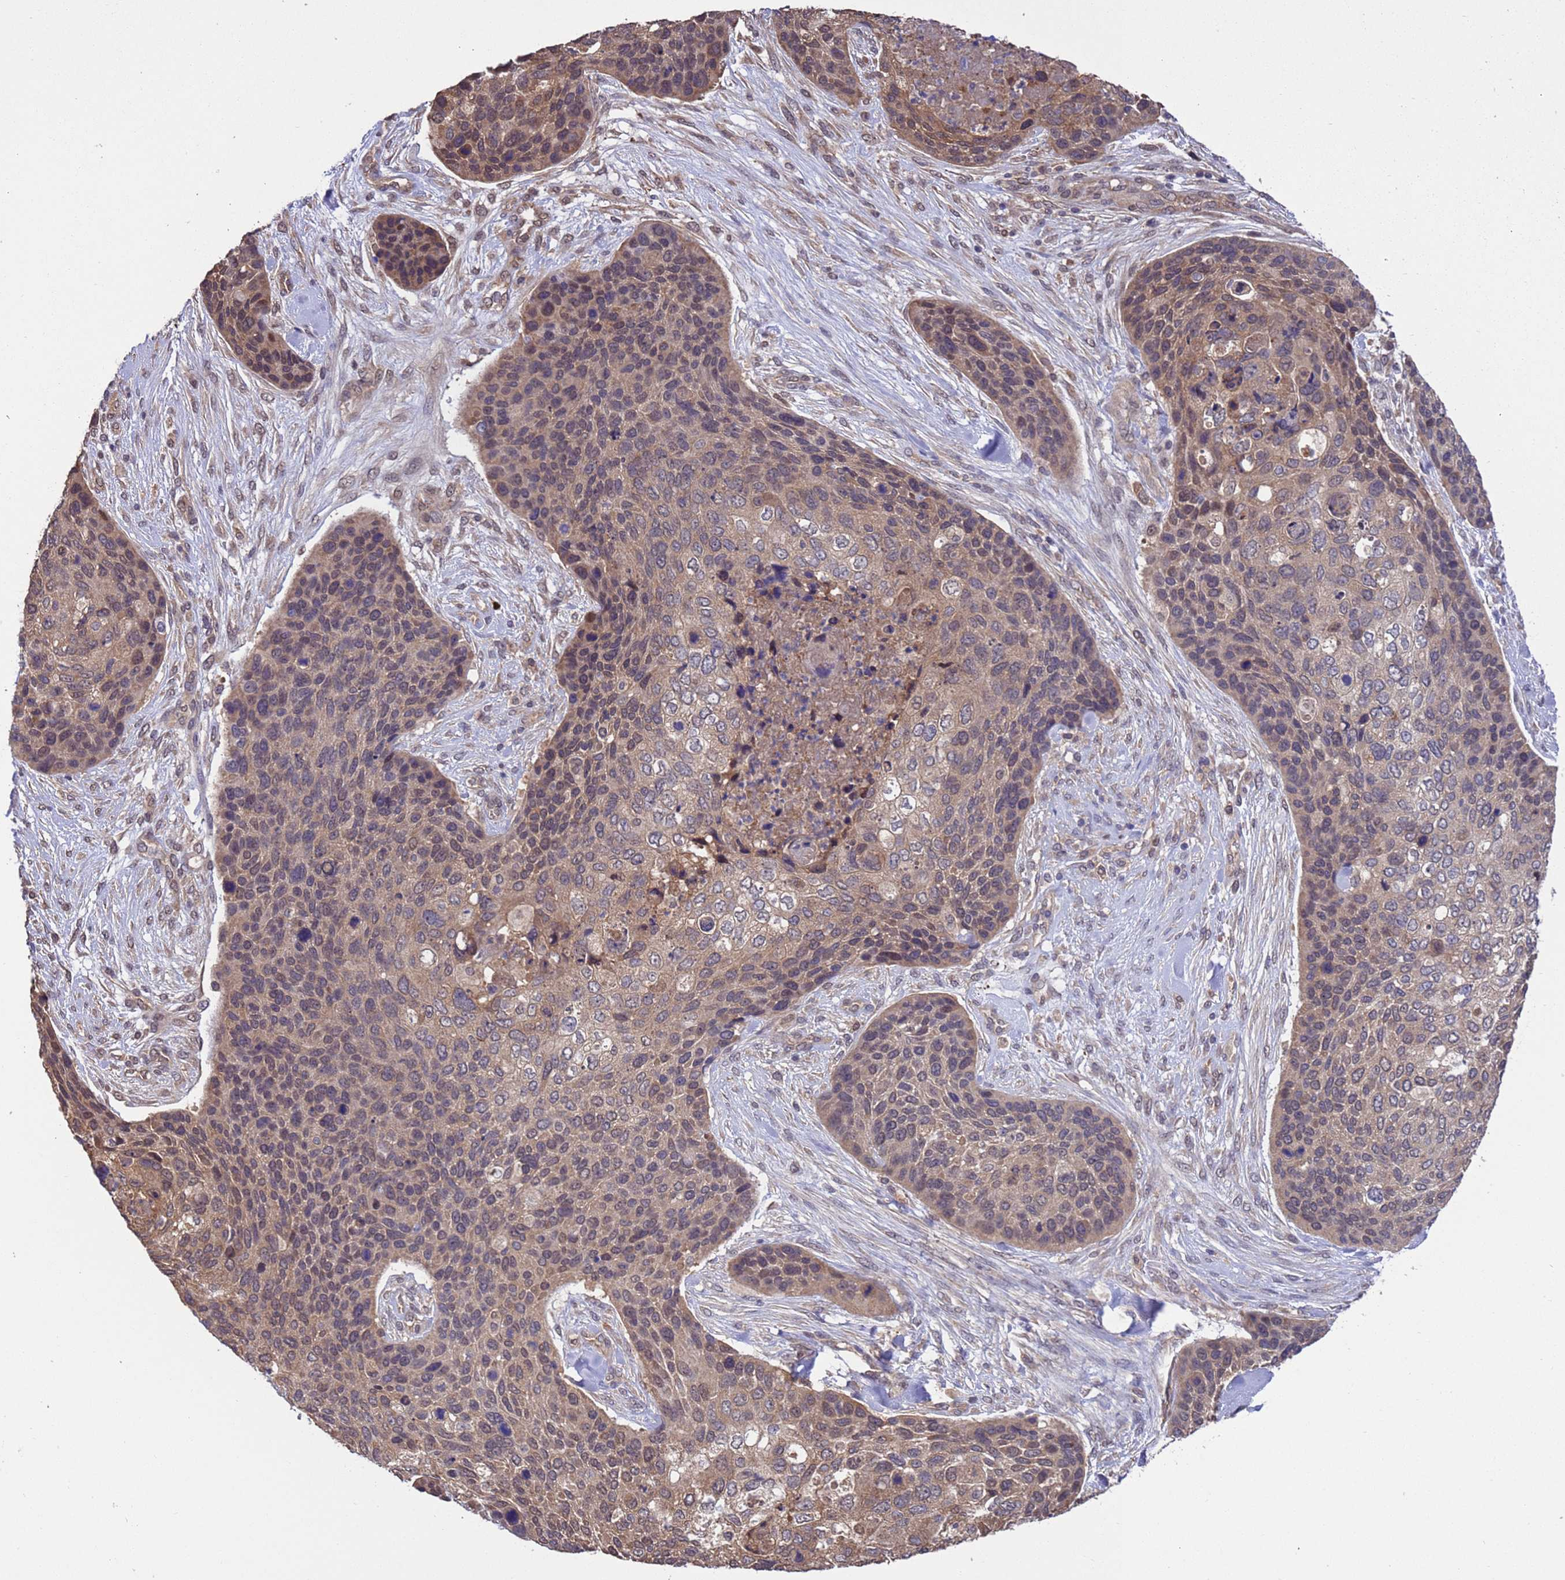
{"staining": {"intensity": "moderate", "quantity": ">75%", "location": "cytoplasmic/membranous,nuclear"}, "tissue": "skin cancer", "cell_type": "Tumor cells", "image_type": "cancer", "snomed": [{"axis": "morphology", "description": "Basal cell carcinoma"}, {"axis": "topography", "description": "Skin"}], "caption": "Immunohistochemical staining of human basal cell carcinoma (skin) exhibits medium levels of moderate cytoplasmic/membranous and nuclear protein staining in approximately >75% of tumor cells.", "gene": "ZFP69B", "patient": {"sex": "female", "age": 74}}